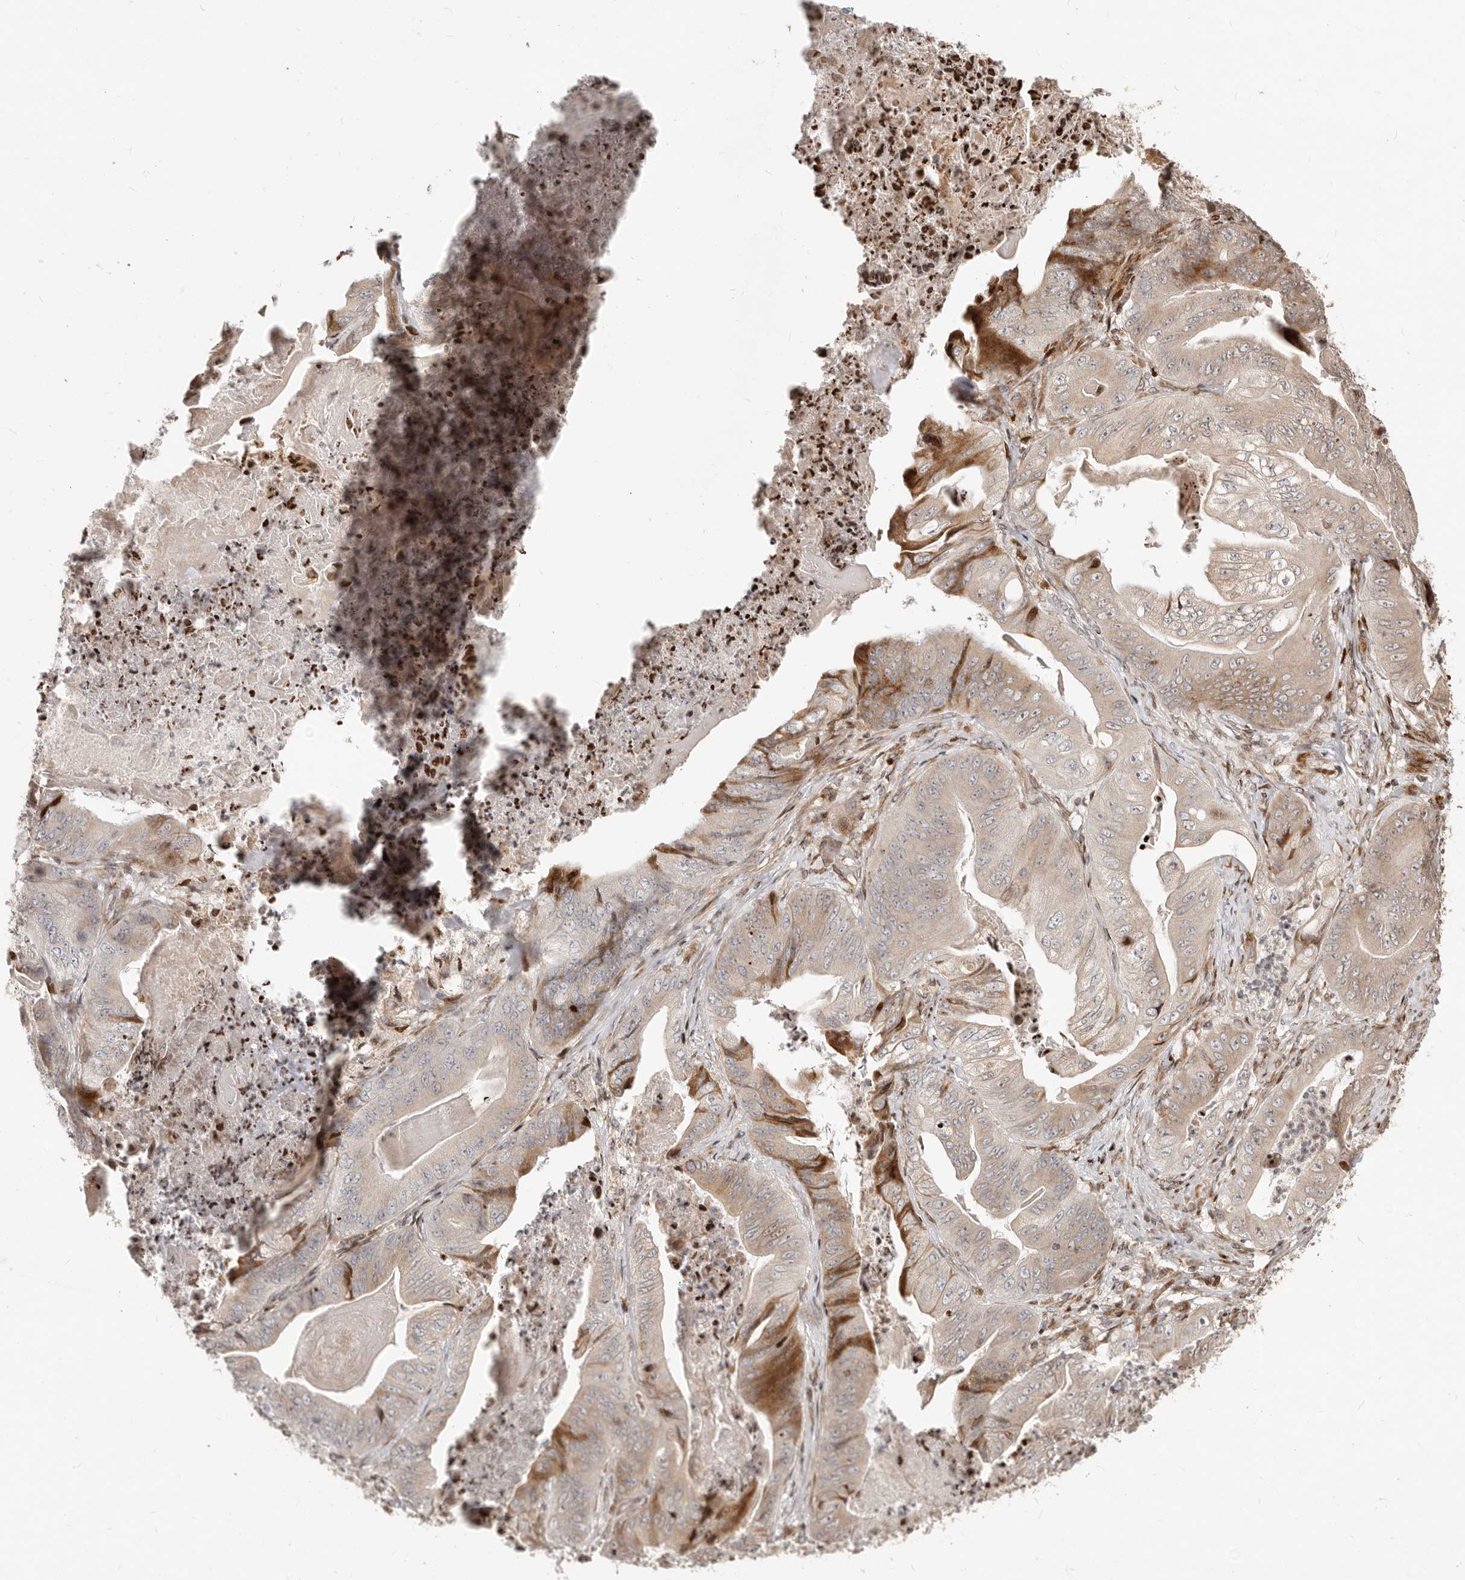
{"staining": {"intensity": "moderate", "quantity": "<25%", "location": "cytoplasmic/membranous,nuclear"}, "tissue": "stomach cancer", "cell_type": "Tumor cells", "image_type": "cancer", "snomed": [{"axis": "morphology", "description": "Adenocarcinoma, NOS"}, {"axis": "topography", "description": "Stomach"}], "caption": "Protein analysis of stomach adenocarcinoma tissue demonstrates moderate cytoplasmic/membranous and nuclear staining in approximately <25% of tumor cells.", "gene": "TRIM4", "patient": {"sex": "female", "age": 73}}